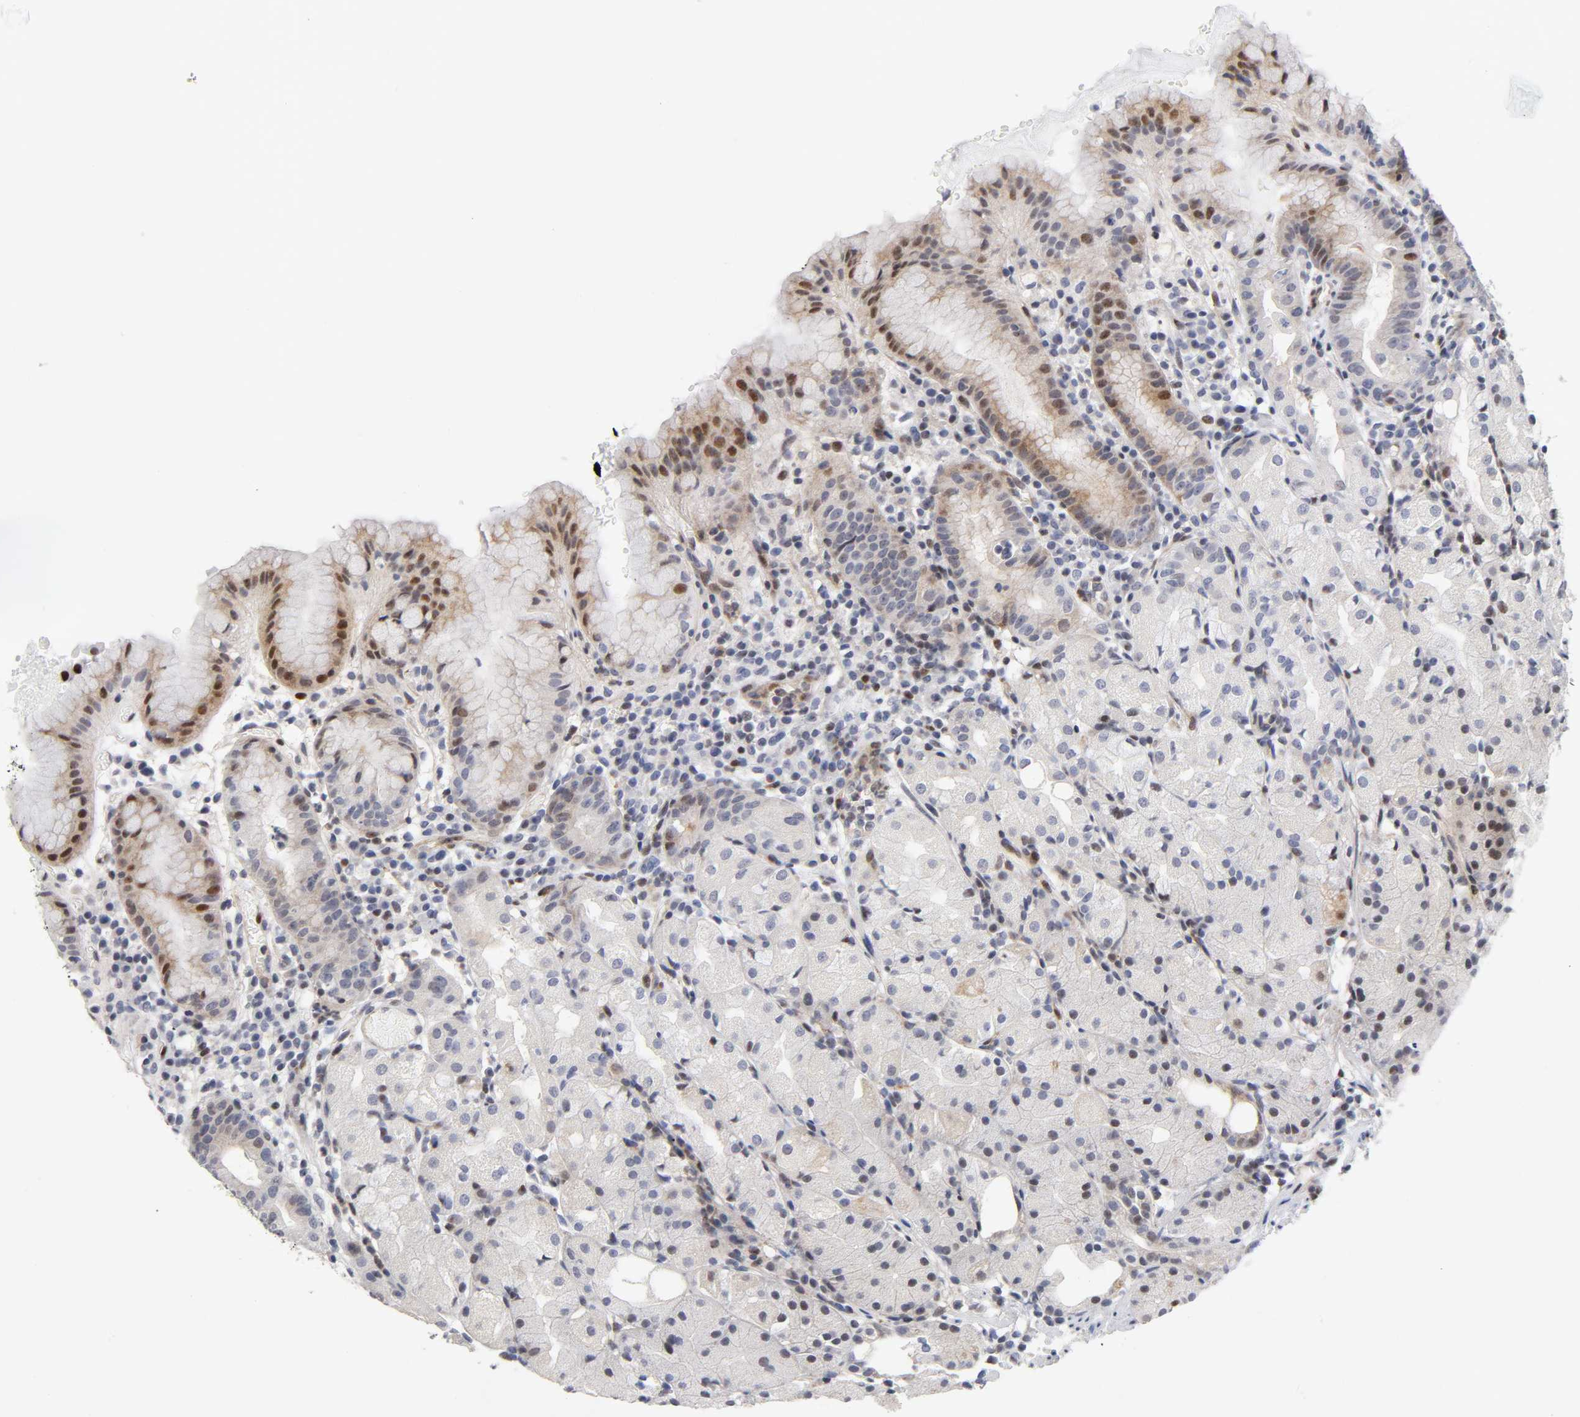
{"staining": {"intensity": "weak", "quantity": "<25%", "location": "cytoplasmic/membranous,nuclear"}, "tissue": "stomach", "cell_type": "Glandular cells", "image_type": "normal", "snomed": [{"axis": "morphology", "description": "Normal tissue, NOS"}, {"axis": "topography", "description": "Stomach"}, {"axis": "topography", "description": "Stomach, lower"}], "caption": "An IHC photomicrograph of unremarkable stomach is shown. There is no staining in glandular cells of stomach. The staining was performed using DAB to visualize the protein expression in brown, while the nuclei were stained in blue with hematoxylin (Magnification: 20x).", "gene": "STK38", "patient": {"sex": "female", "age": 75}}